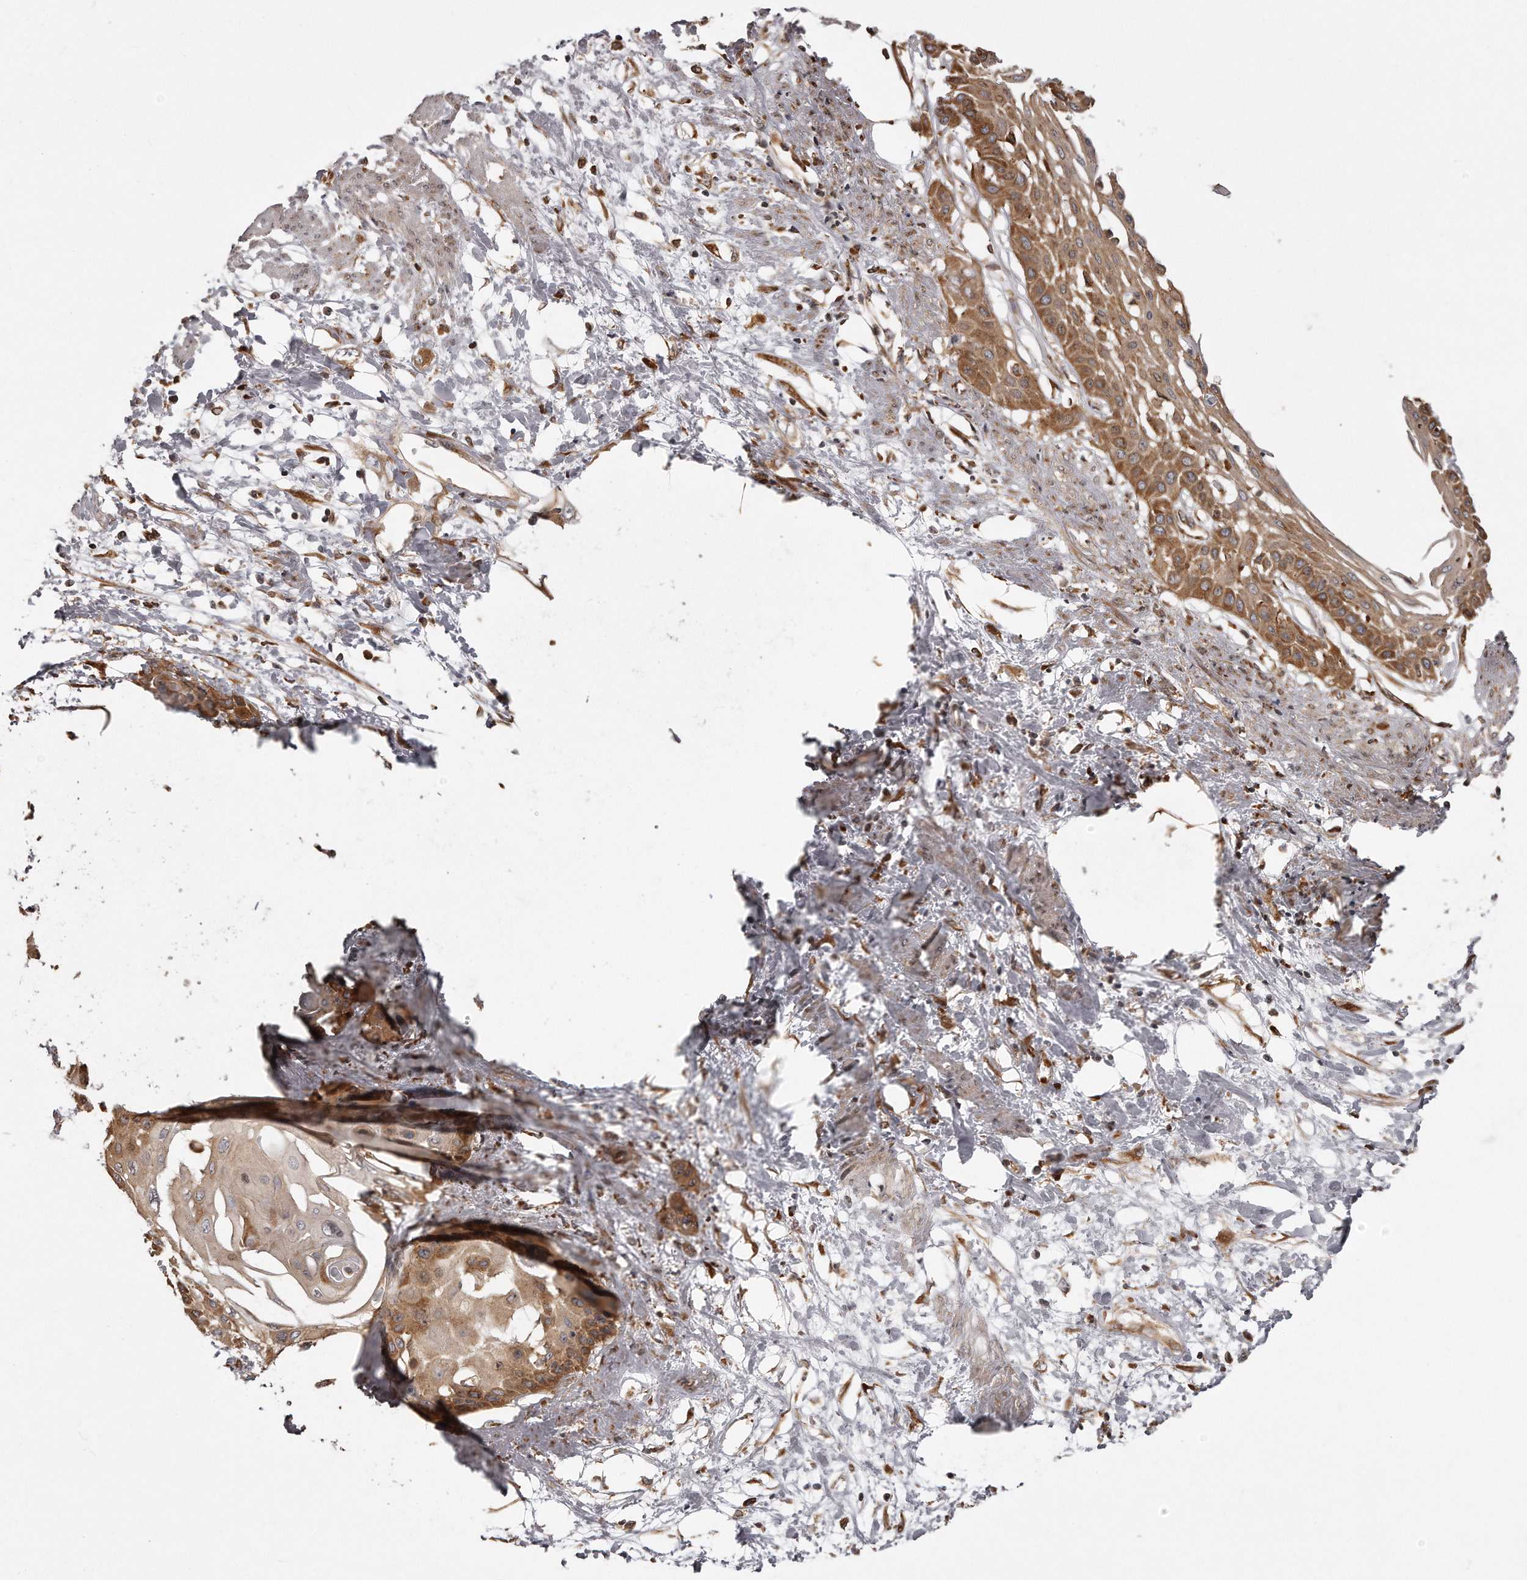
{"staining": {"intensity": "moderate", "quantity": ">75%", "location": "cytoplasmic/membranous"}, "tissue": "cervical cancer", "cell_type": "Tumor cells", "image_type": "cancer", "snomed": [{"axis": "morphology", "description": "Squamous cell carcinoma, NOS"}, {"axis": "topography", "description": "Cervix"}], "caption": "Tumor cells demonstrate medium levels of moderate cytoplasmic/membranous positivity in approximately >75% of cells in cervical squamous cell carcinoma. Using DAB (3,3'-diaminobenzidine) (brown) and hematoxylin (blue) stains, captured at high magnification using brightfield microscopy.", "gene": "TRAPPC14", "patient": {"sex": "female", "age": 57}}